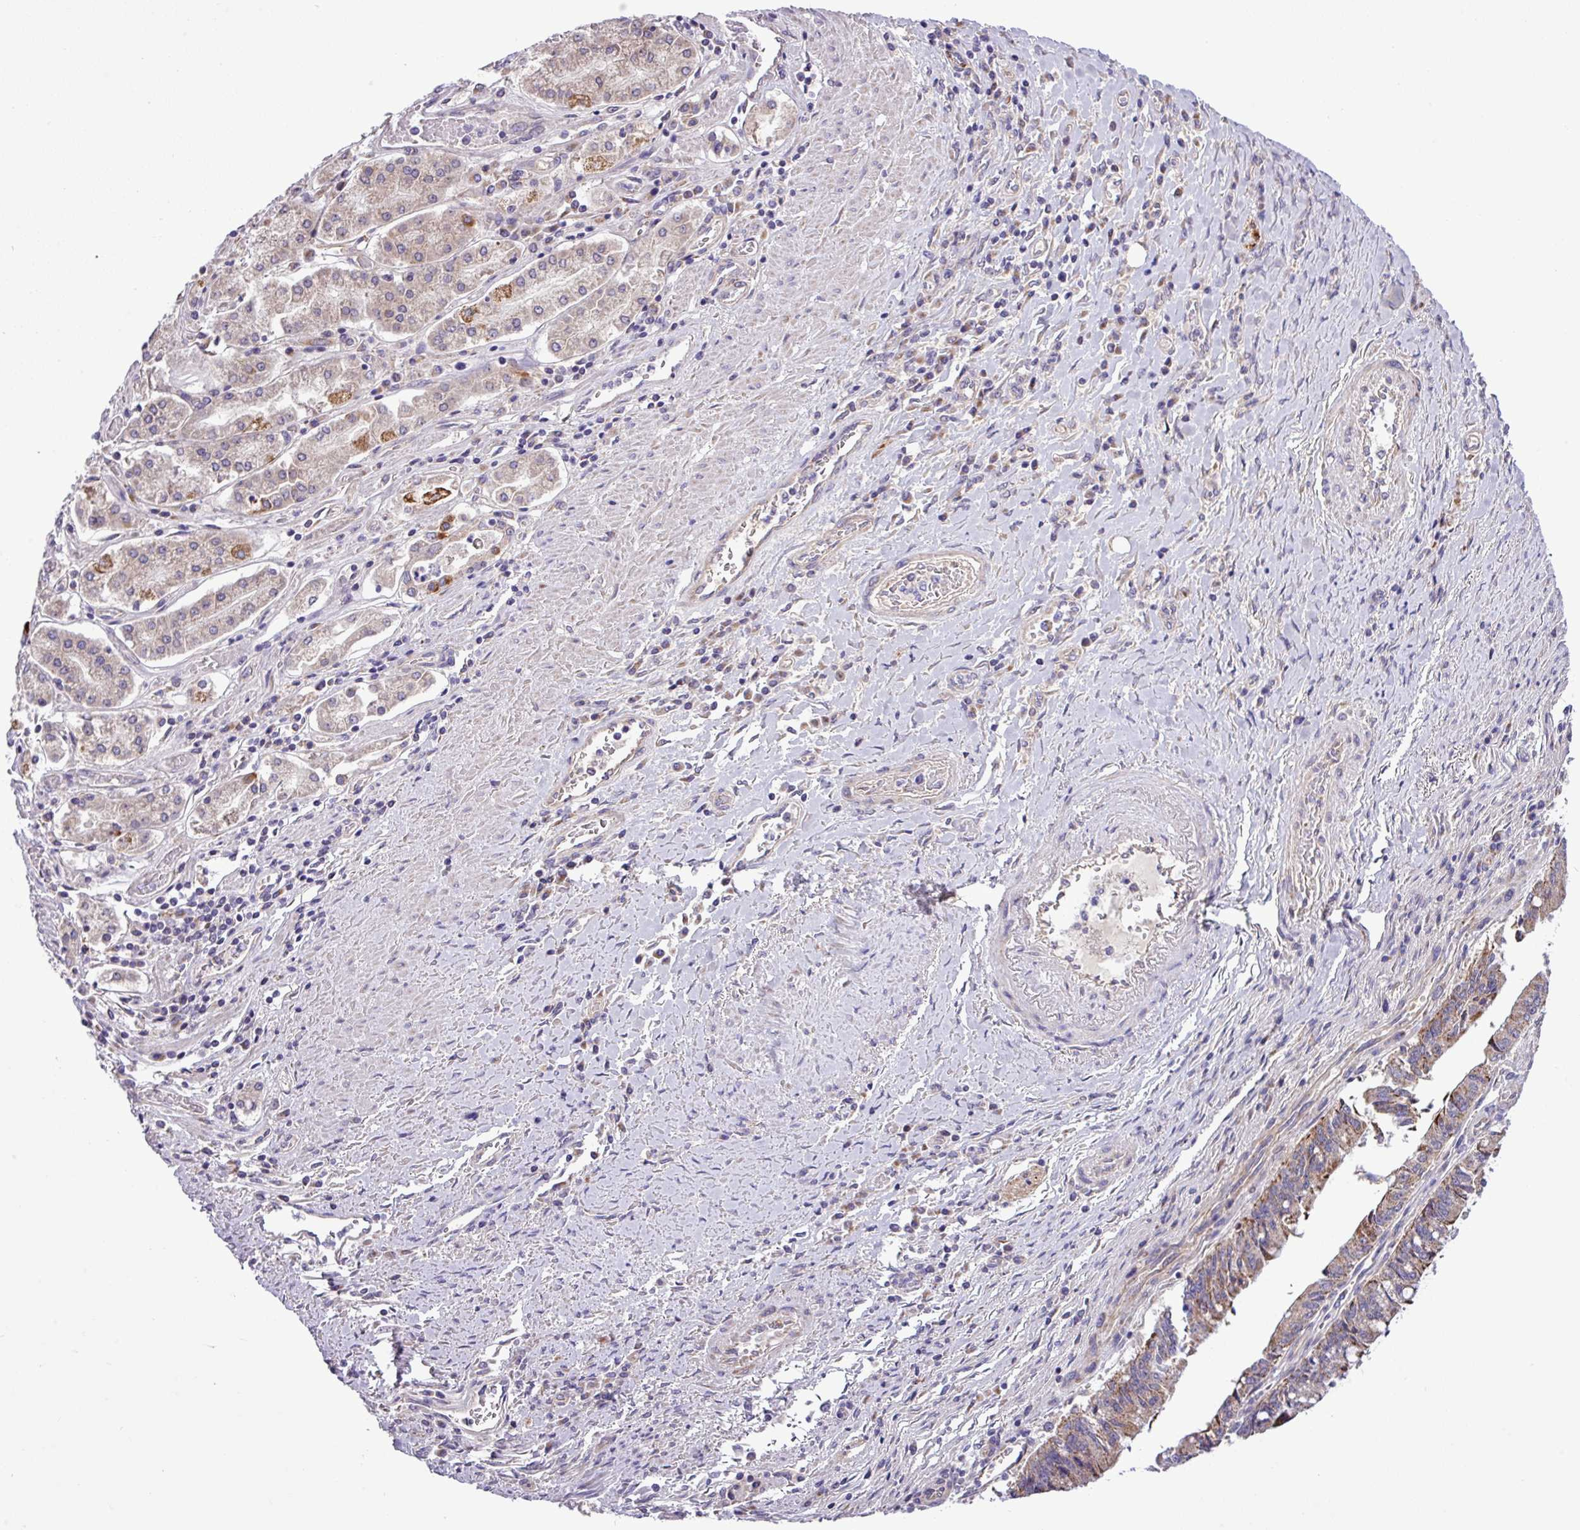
{"staining": {"intensity": "moderate", "quantity": ">75%", "location": "cytoplasmic/membranous"}, "tissue": "pancreatic cancer", "cell_type": "Tumor cells", "image_type": "cancer", "snomed": [{"axis": "morphology", "description": "Adenocarcinoma, NOS"}, {"axis": "topography", "description": "Pancreas"}], "caption": "DAB immunohistochemical staining of pancreatic cancer (adenocarcinoma) exhibits moderate cytoplasmic/membranous protein positivity in approximately >75% of tumor cells.", "gene": "CWH43", "patient": {"sex": "female", "age": 50}}